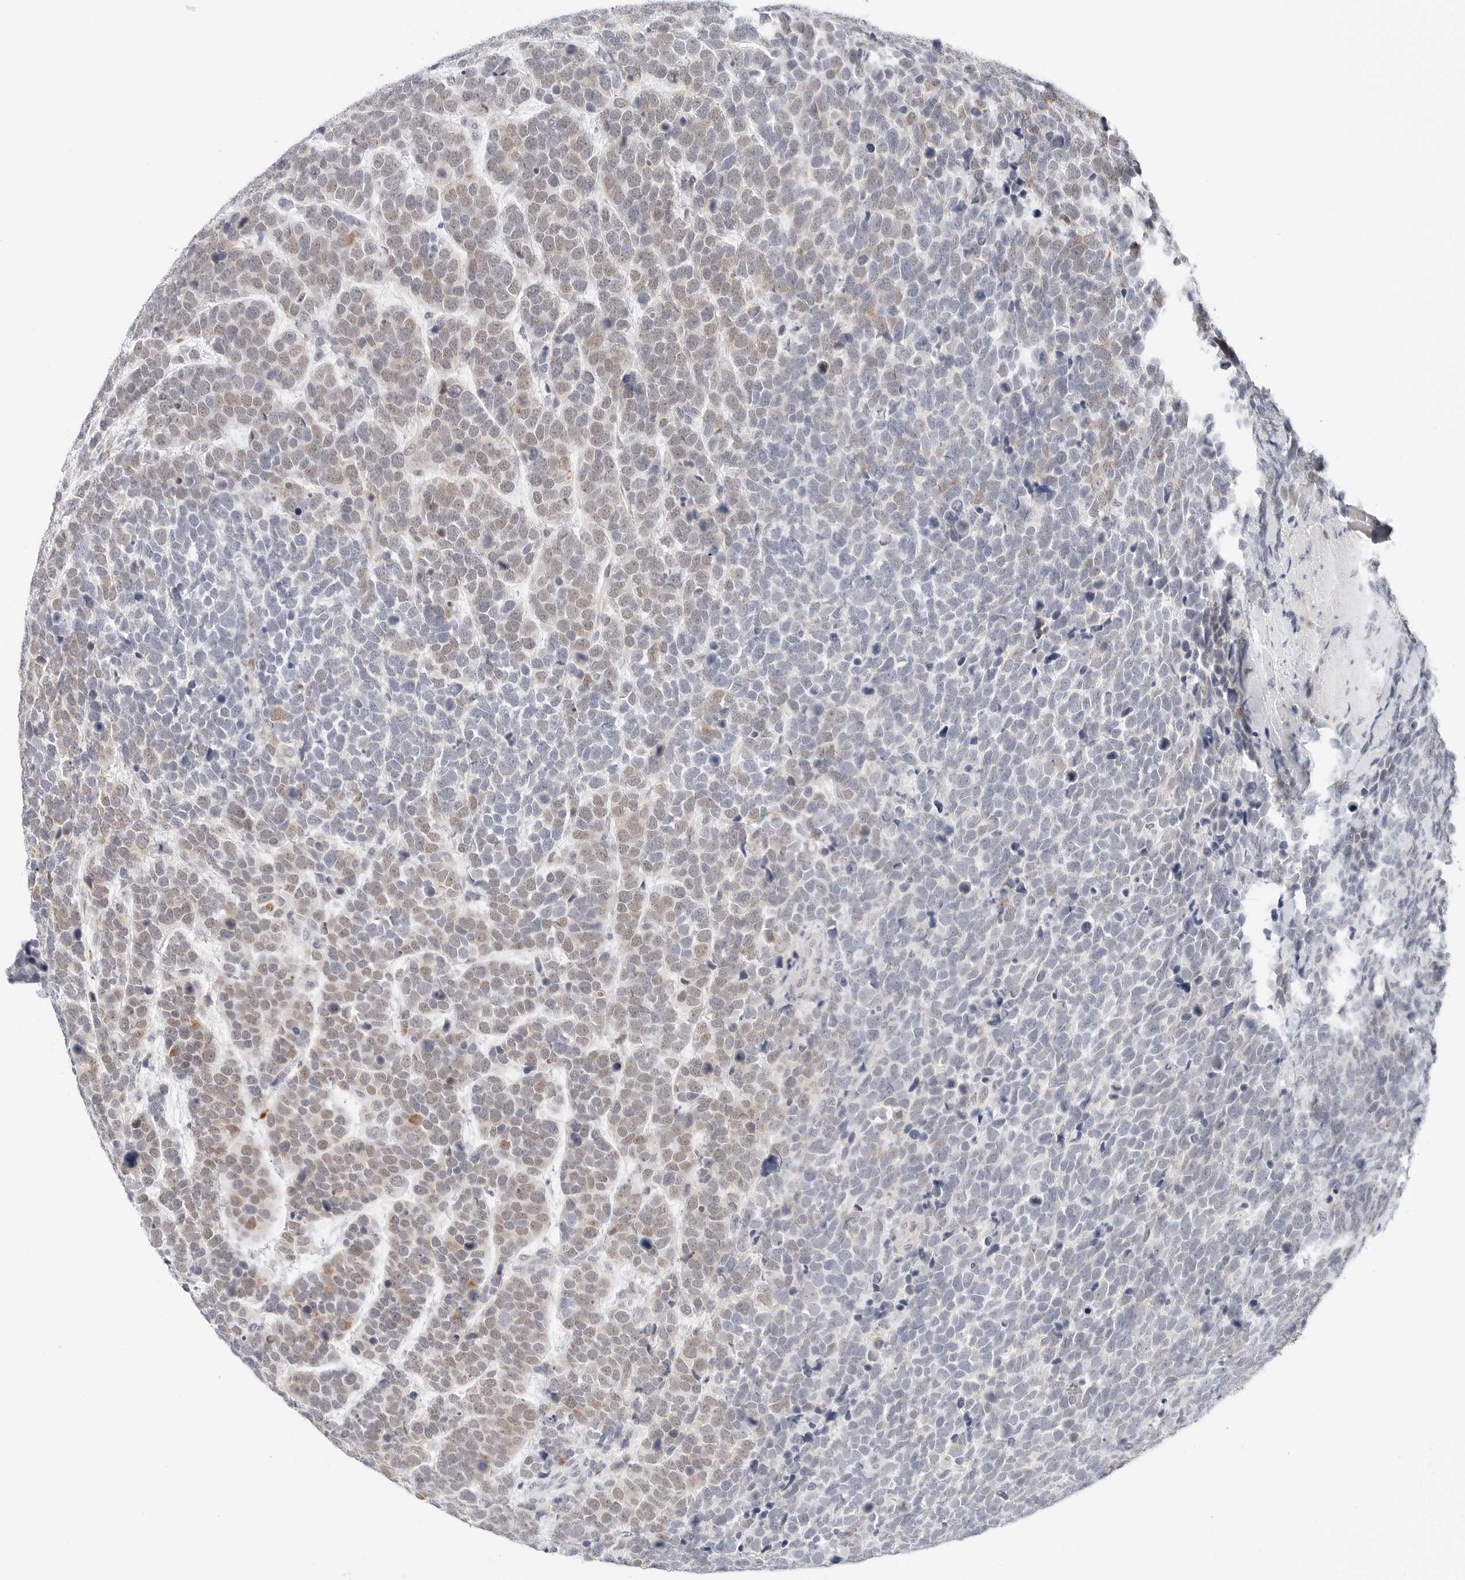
{"staining": {"intensity": "weak", "quantity": "25%-75%", "location": "cytoplasmic/membranous,nuclear"}, "tissue": "urothelial cancer", "cell_type": "Tumor cells", "image_type": "cancer", "snomed": [{"axis": "morphology", "description": "Urothelial carcinoma, High grade"}, {"axis": "topography", "description": "Urinary bladder"}], "caption": "Immunohistochemistry (IHC) of human urothelial cancer reveals low levels of weak cytoplasmic/membranous and nuclear expression in about 25%-75% of tumor cells.", "gene": "TSEN2", "patient": {"sex": "female", "age": 82}}